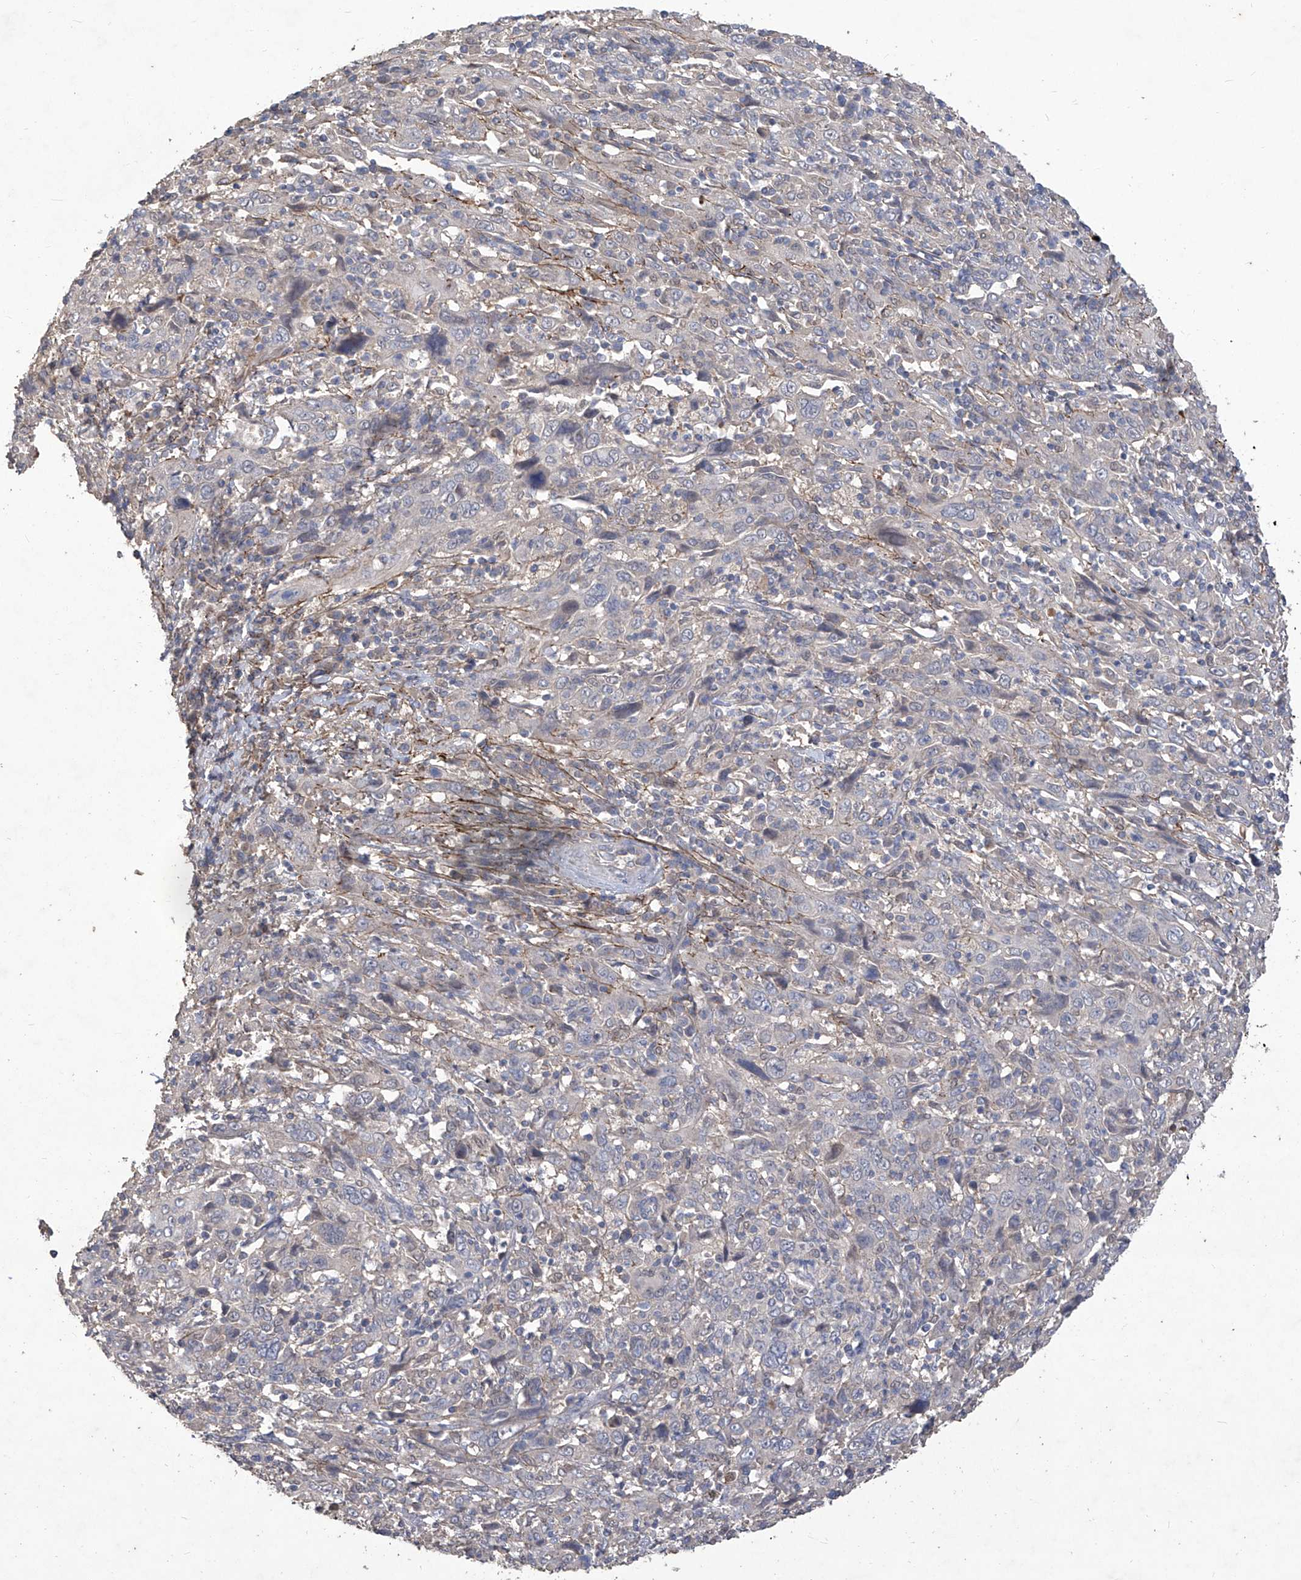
{"staining": {"intensity": "negative", "quantity": "none", "location": "none"}, "tissue": "cervical cancer", "cell_type": "Tumor cells", "image_type": "cancer", "snomed": [{"axis": "morphology", "description": "Squamous cell carcinoma, NOS"}, {"axis": "topography", "description": "Cervix"}], "caption": "Immunohistochemistry (IHC) image of human cervical cancer stained for a protein (brown), which demonstrates no expression in tumor cells.", "gene": "TXNIP", "patient": {"sex": "female", "age": 46}}